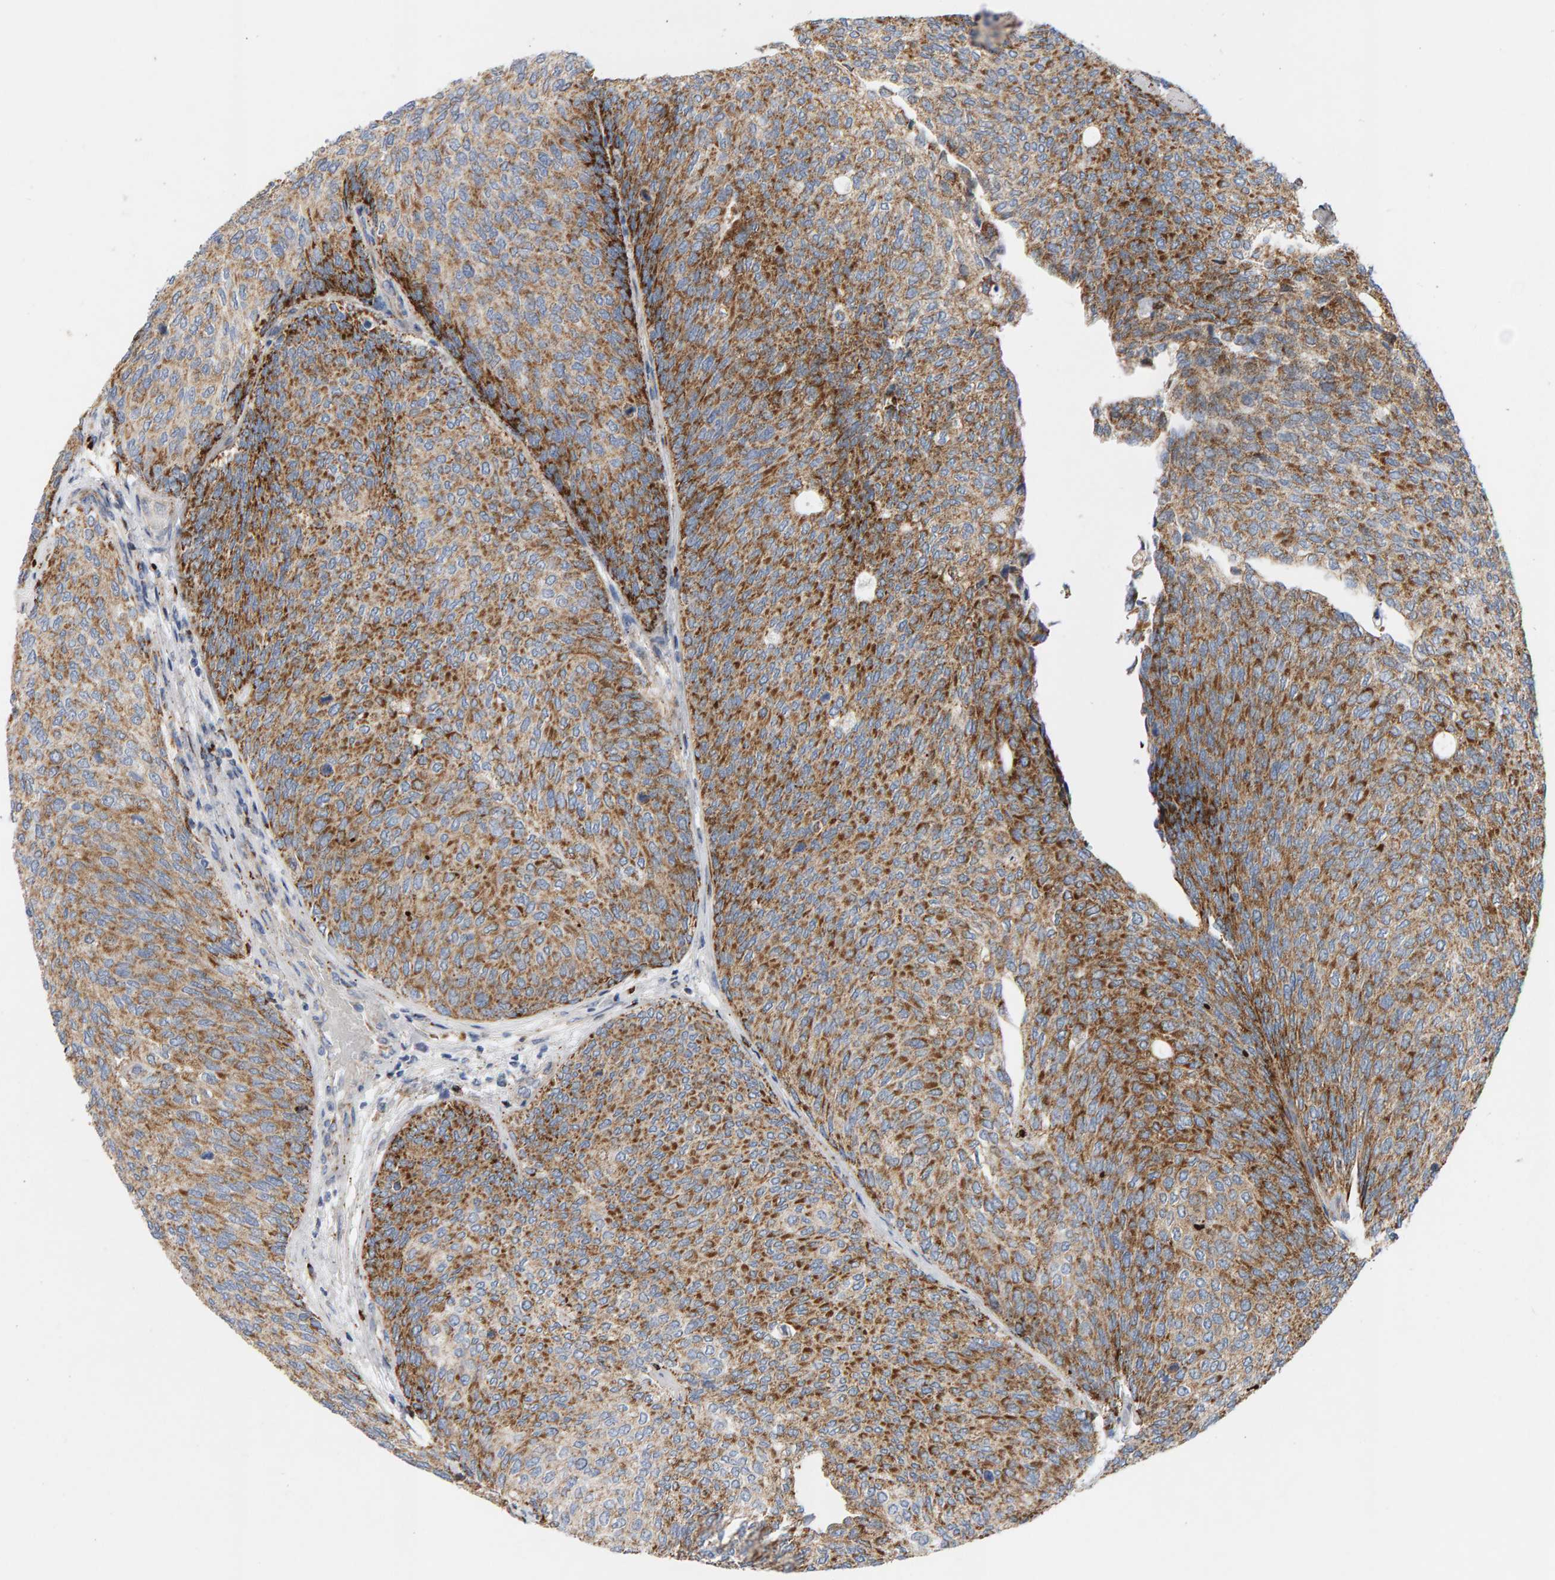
{"staining": {"intensity": "moderate", "quantity": ">75%", "location": "cytoplasmic/membranous"}, "tissue": "urothelial cancer", "cell_type": "Tumor cells", "image_type": "cancer", "snomed": [{"axis": "morphology", "description": "Urothelial carcinoma, Low grade"}, {"axis": "topography", "description": "Urinary bladder"}], "caption": "The histopathology image exhibits immunohistochemical staining of urothelial cancer. There is moderate cytoplasmic/membranous expression is identified in about >75% of tumor cells. (DAB IHC with brightfield microscopy, high magnification).", "gene": "GGTA1", "patient": {"sex": "female", "age": 79}}